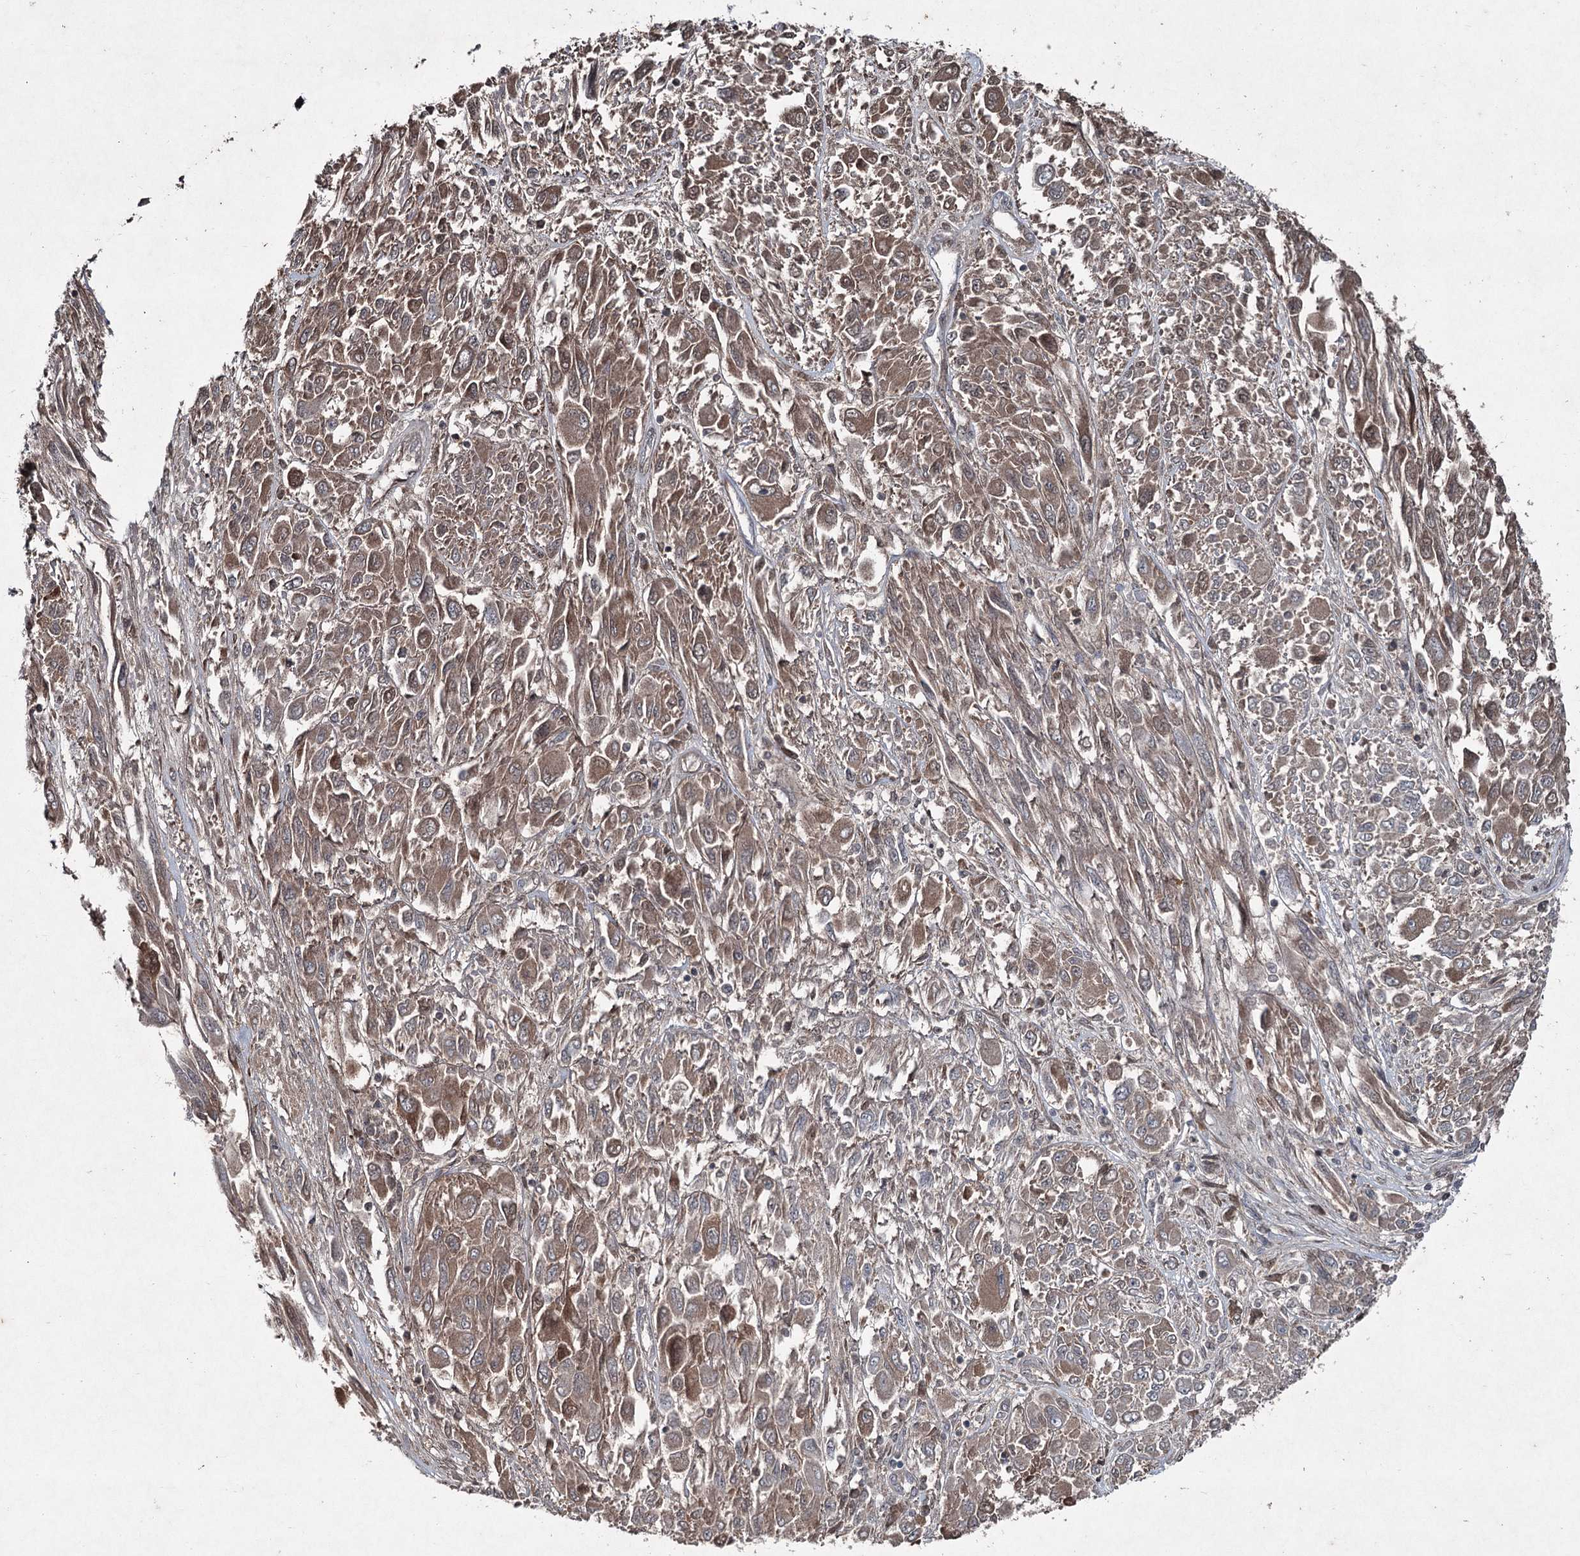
{"staining": {"intensity": "moderate", "quantity": "25%-75%", "location": "cytoplasmic/membranous"}, "tissue": "melanoma", "cell_type": "Tumor cells", "image_type": "cancer", "snomed": [{"axis": "morphology", "description": "Malignant melanoma, NOS"}, {"axis": "topography", "description": "Skin"}], "caption": "IHC (DAB (3,3'-diaminobenzidine)) staining of malignant melanoma shows moderate cytoplasmic/membranous protein staining in approximately 25%-75% of tumor cells. (brown staining indicates protein expression, while blue staining denotes nuclei).", "gene": "PGLYRP2", "patient": {"sex": "female", "age": 91}}